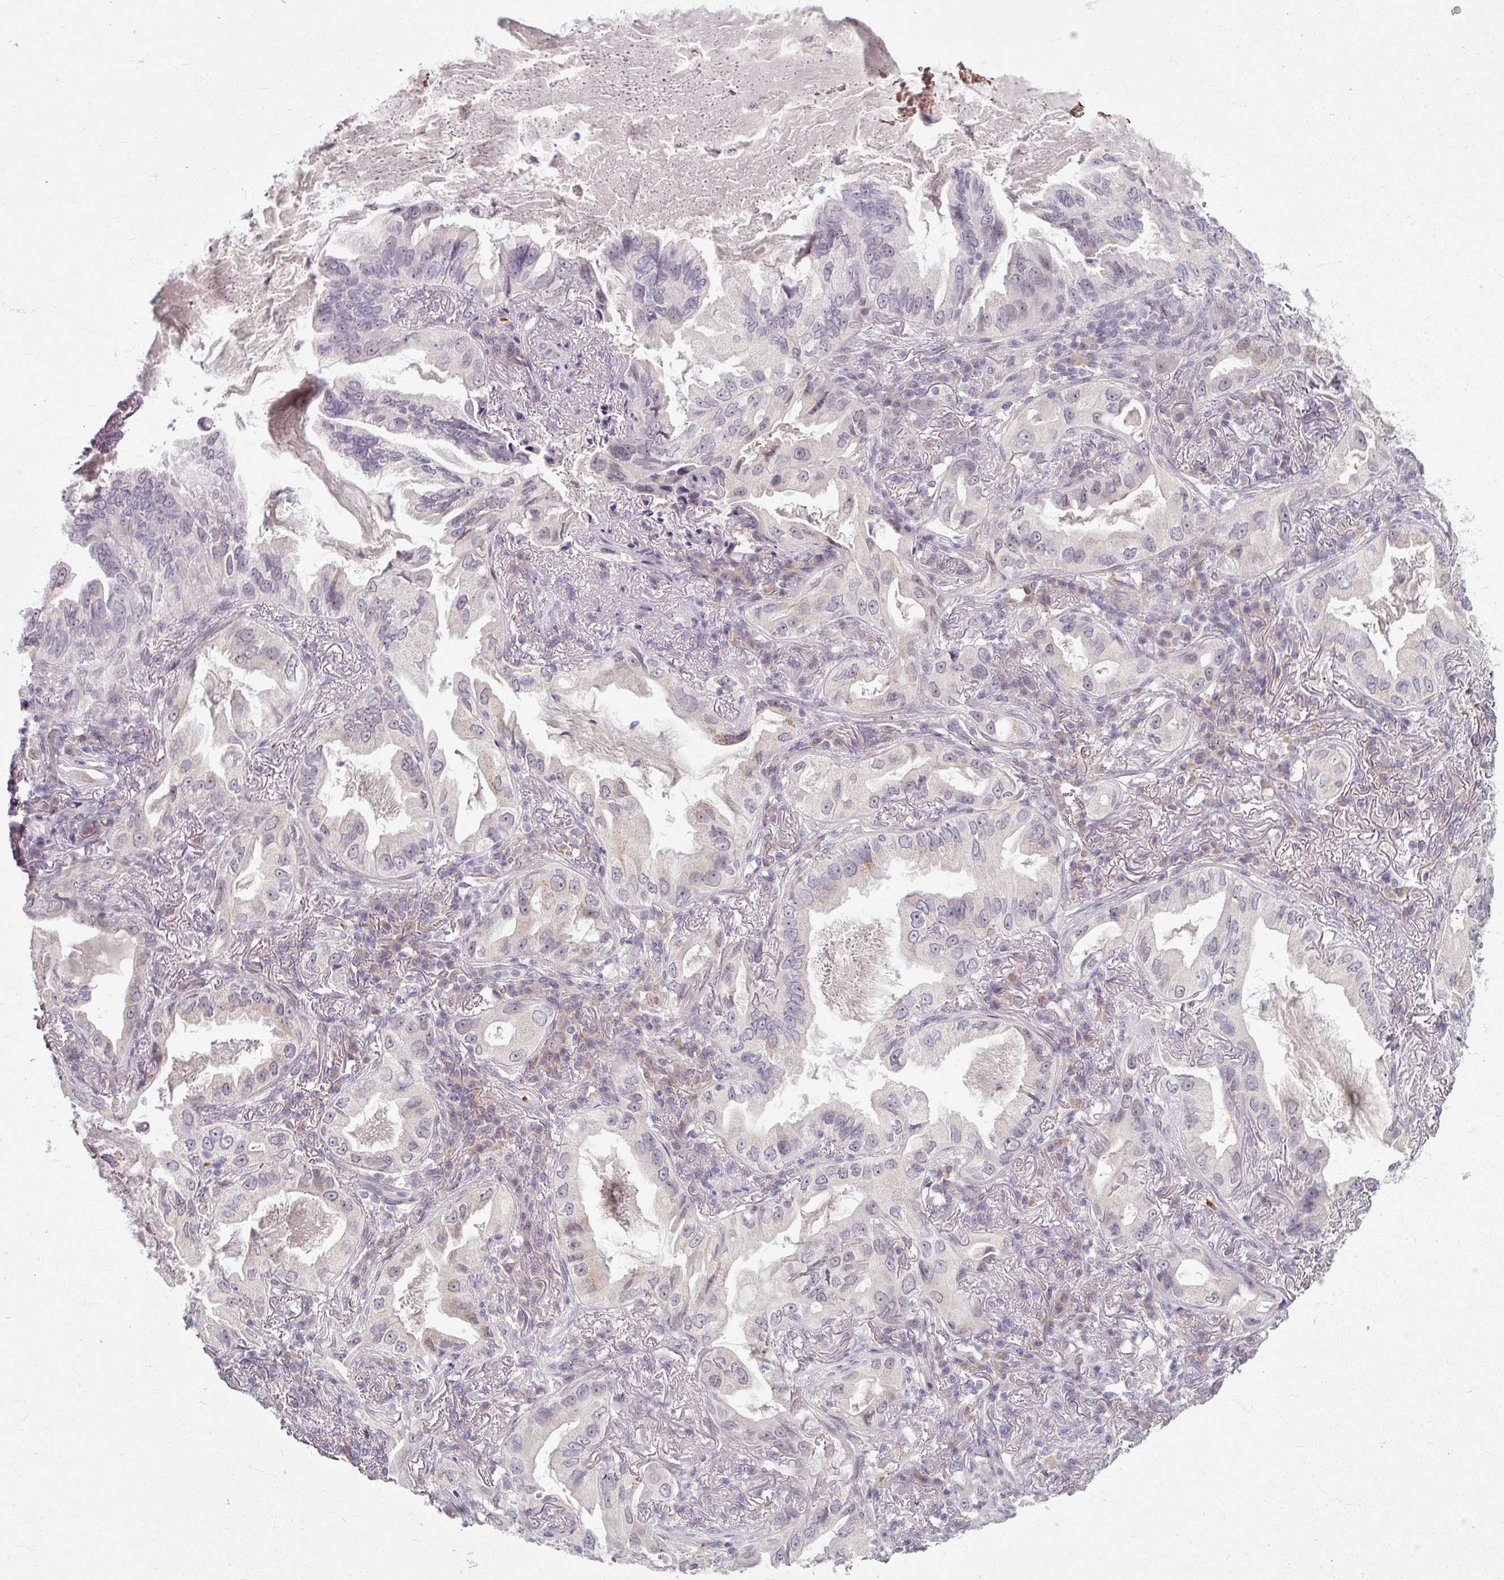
{"staining": {"intensity": "negative", "quantity": "none", "location": "none"}, "tissue": "lung cancer", "cell_type": "Tumor cells", "image_type": "cancer", "snomed": [{"axis": "morphology", "description": "Adenocarcinoma, NOS"}, {"axis": "topography", "description": "Lung"}], "caption": "Adenocarcinoma (lung) was stained to show a protein in brown. There is no significant expression in tumor cells. (Brightfield microscopy of DAB (3,3'-diaminobenzidine) immunohistochemistry (IHC) at high magnification).", "gene": "KMT5C", "patient": {"sex": "female", "age": 69}}